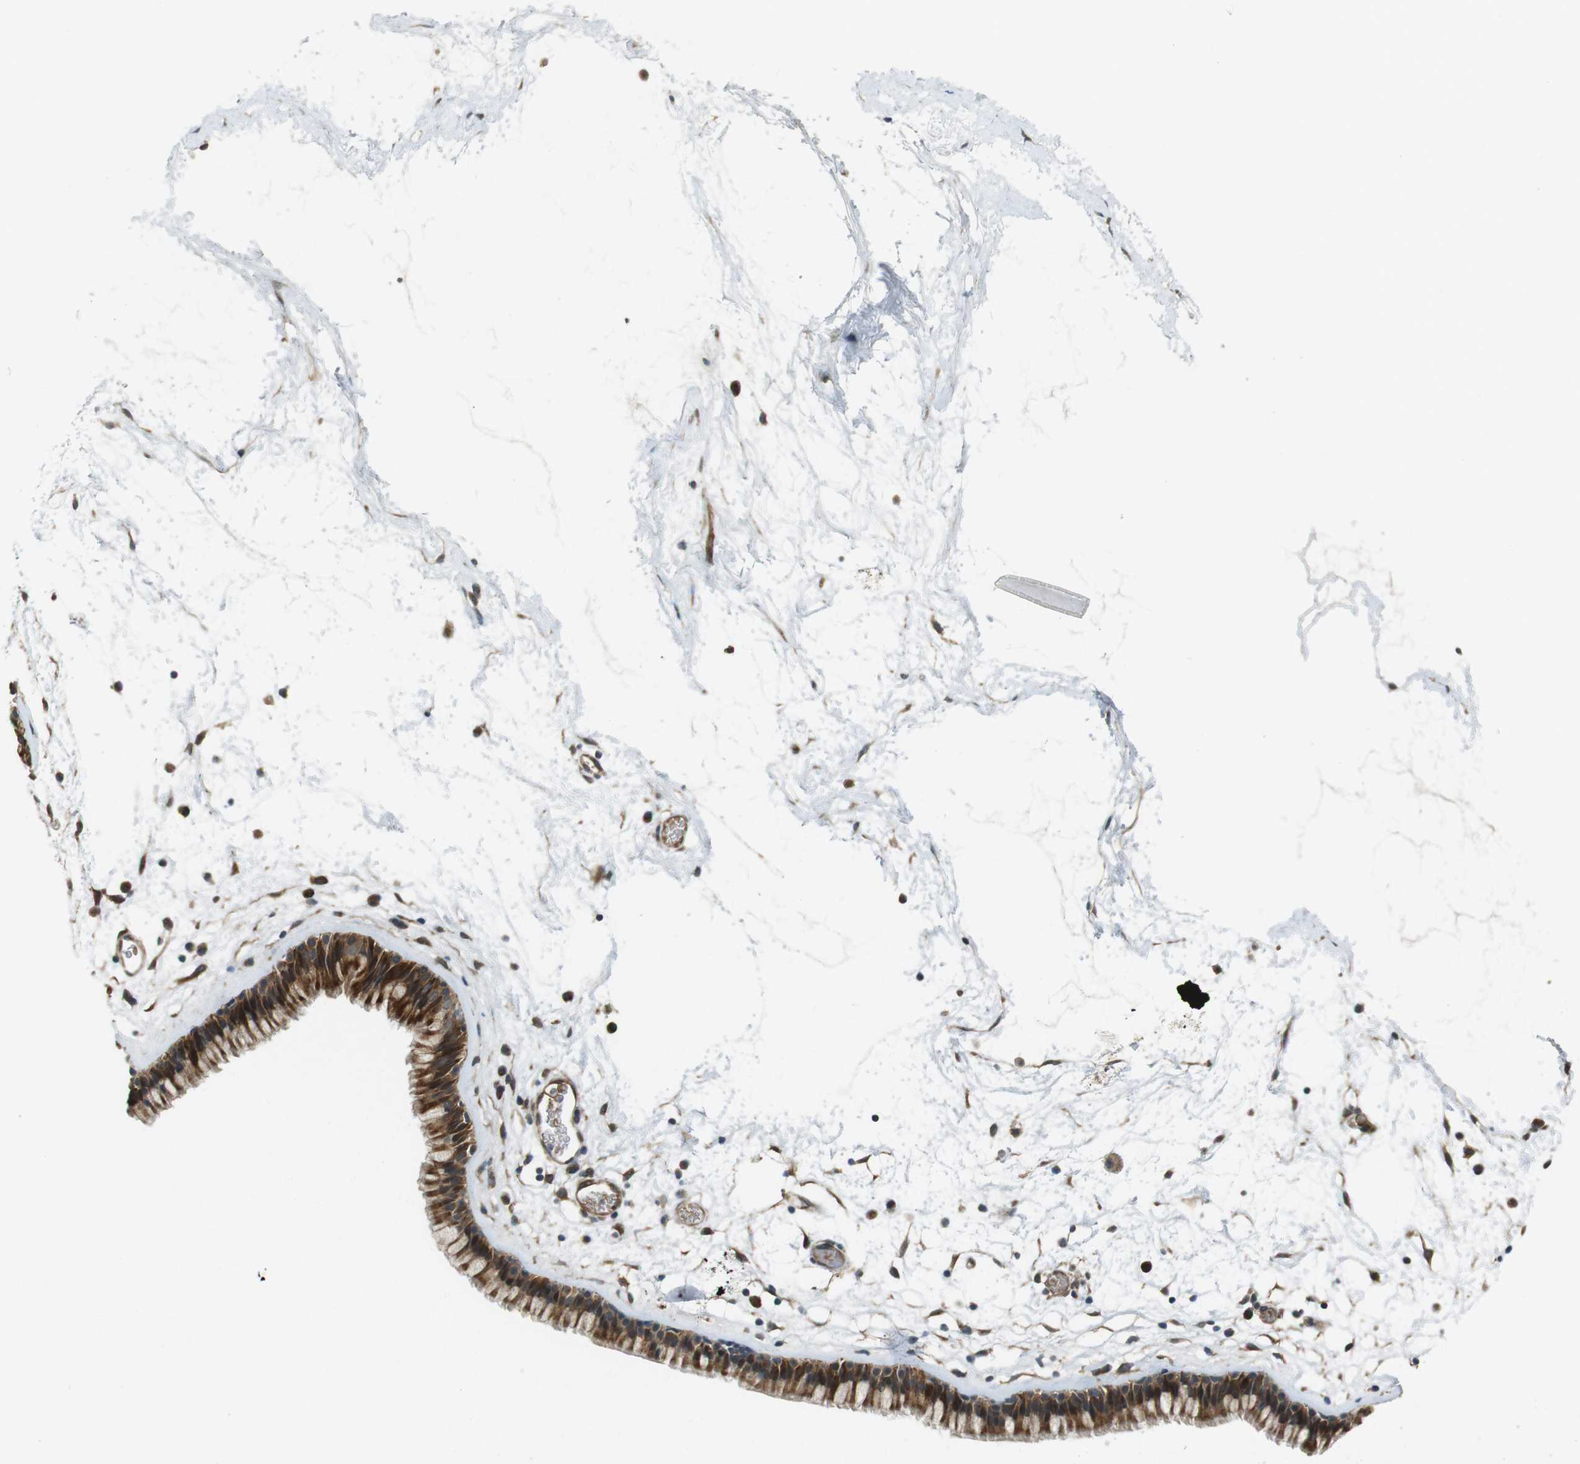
{"staining": {"intensity": "strong", "quantity": ">75%", "location": "cytoplasmic/membranous"}, "tissue": "nasopharynx", "cell_type": "Respiratory epithelial cells", "image_type": "normal", "snomed": [{"axis": "morphology", "description": "Normal tissue, NOS"}, {"axis": "morphology", "description": "Inflammation, NOS"}, {"axis": "topography", "description": "Nasopharynx"}], "caption": "Immunohistochemical staining of normal nasopharynx shows >75% levels of strong cytoplasmic/membranous protein staining in approximately >75% of respiratory epithelial cells.", "gene": "IFFO2", "patient": {"sex": "male", "age": 48}}